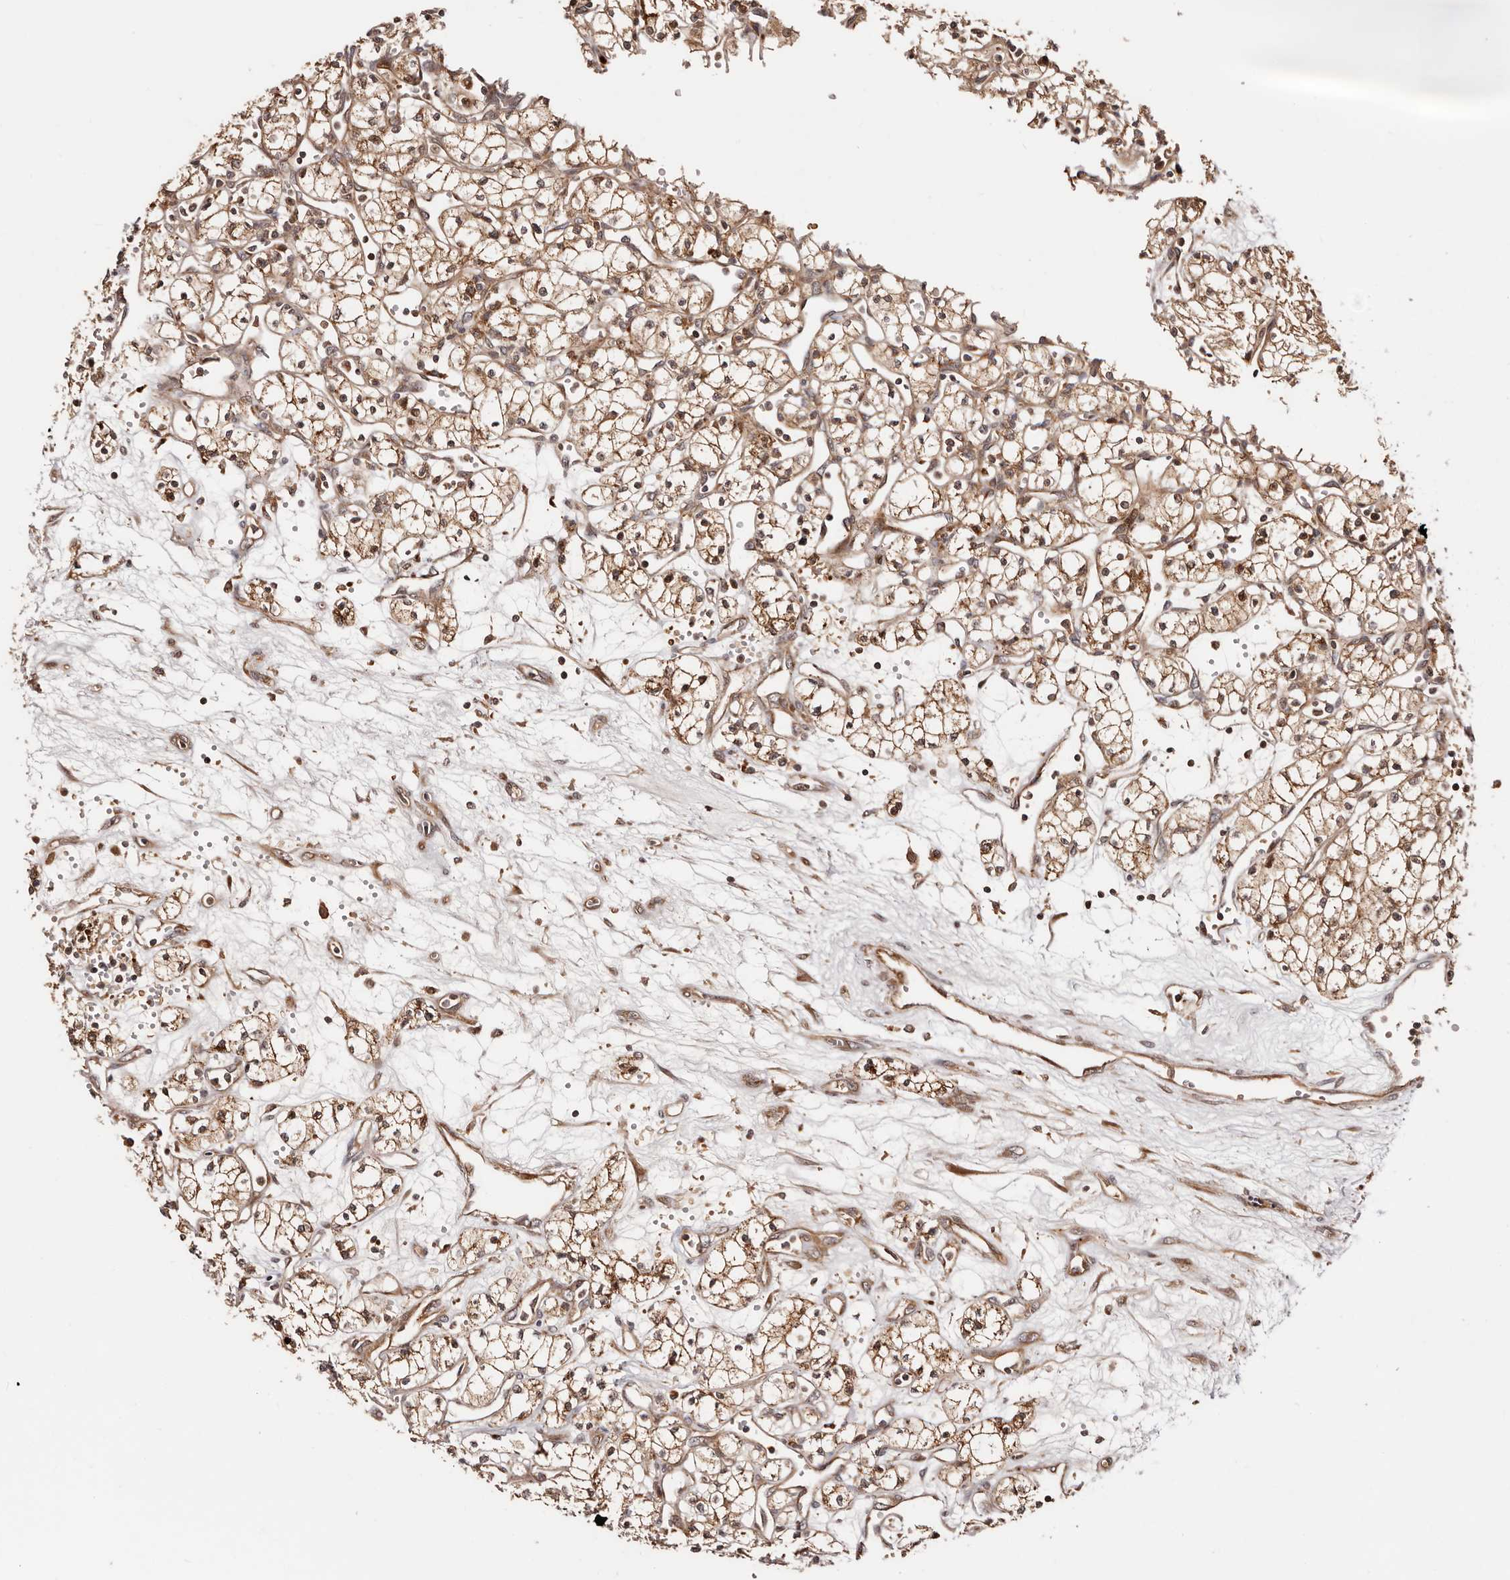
{"staining": {"intensity": "moderate", "quantity": ">75%", "location": "cytoplasmic/membranous,nuclear"}, "tissue": "renal cancer", "cell_type": "Tumor cells", "image_type": "cancer", "snomed": [{"axis": "morphology", "description": "Adenocarcinoma, NOS"}, {"axis": "topography", "description": "Kidney"}], "caption": "A micrograph of human renal cancer stained for a protein reveals moderate cytoplasmic/membranous and nuclear brown staining in tumor cells.", "gene": "PTPN22", "patient": {"sex": "male", "age": 59}}